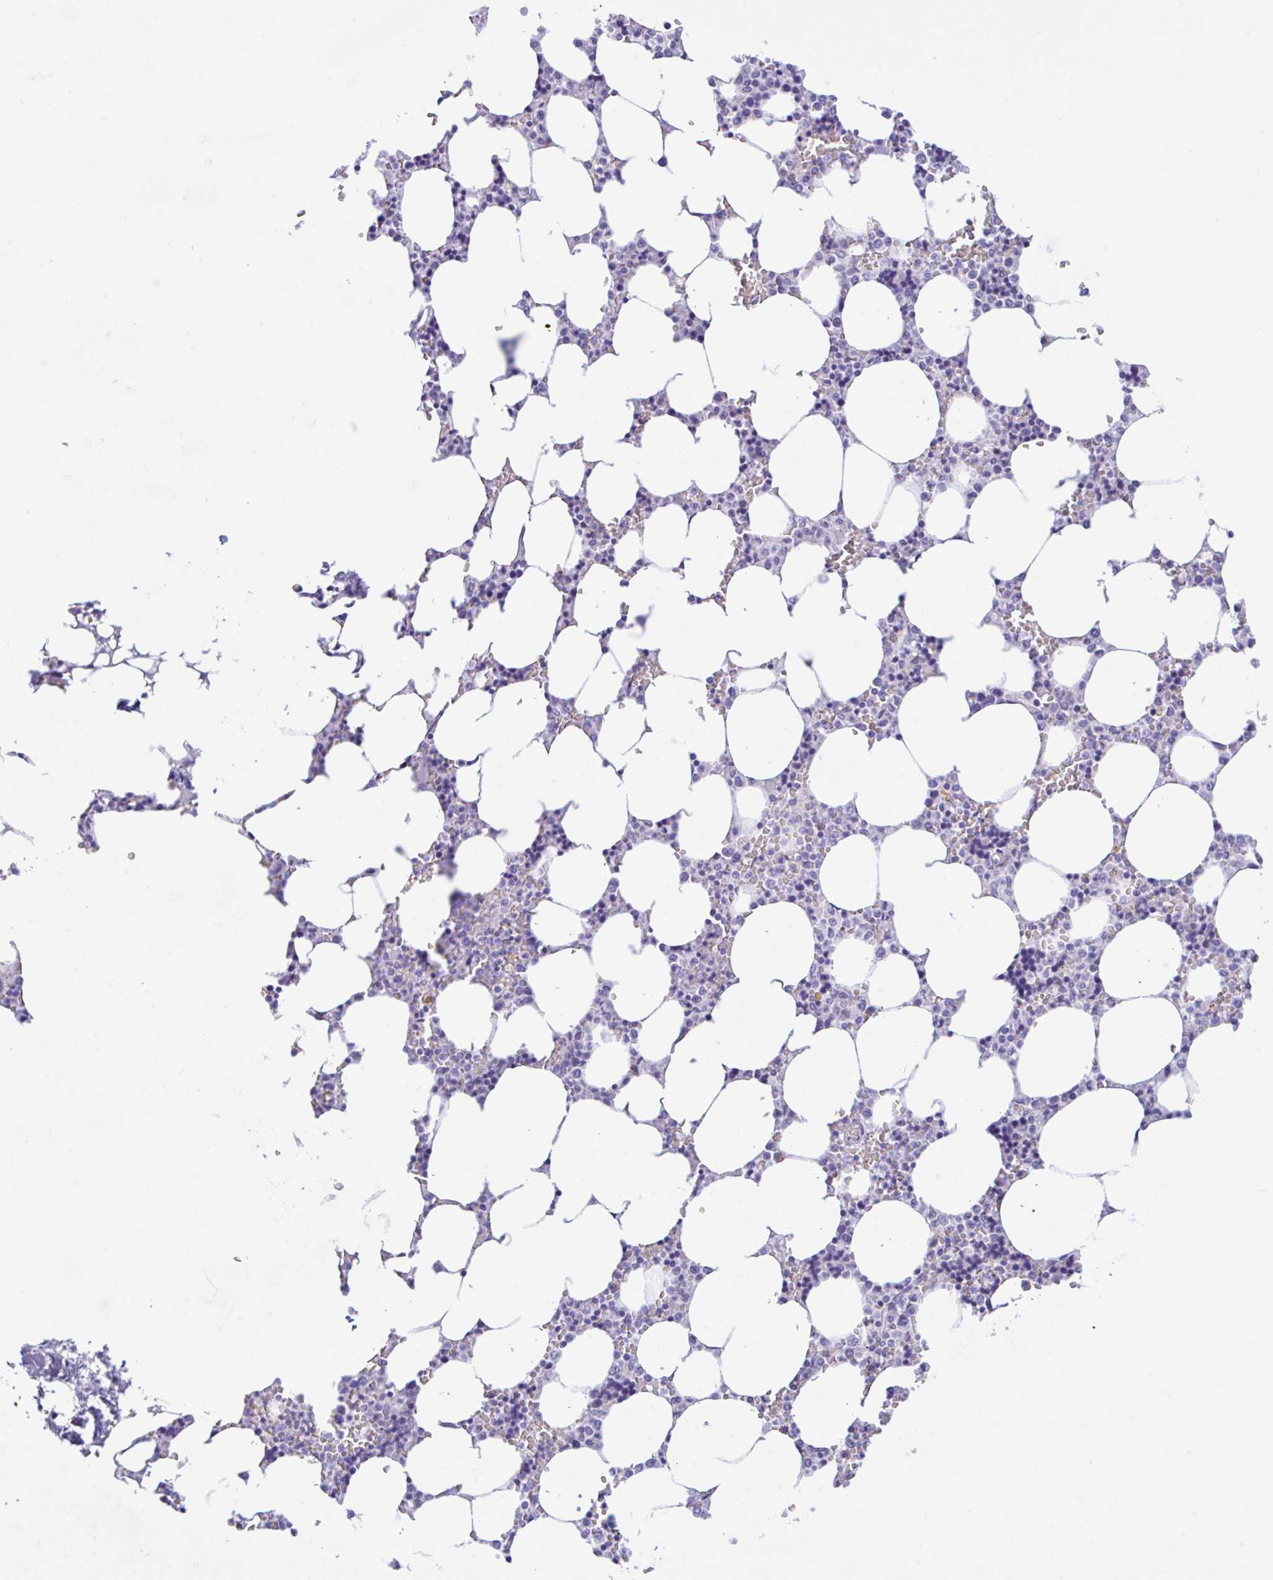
{"staining": {"intensity": "negative", "quantity": "none", "location": "none"}, "tissue": "bone marrow", "cell_type": "Hematopoietic cells", "image_type": "normal", "snomed": [{"axis": "morphology", "description": "Normal tissue, NOS"}, {"axis": "topography", "description": "Bone marrow"}], "caption": "Immunohistochemistry histopathology image of normal bone marrow stained for a protein (brown), which reveals no expression in hematopoietic cells. The staining was performed using DAB to visualize the protein expression in brown, while the nuclei were stained in blue with hematoxylin (Magnification: 20x).", "gene": "NDUFAF8", "patient": {"sex": "male", "age": 64}}